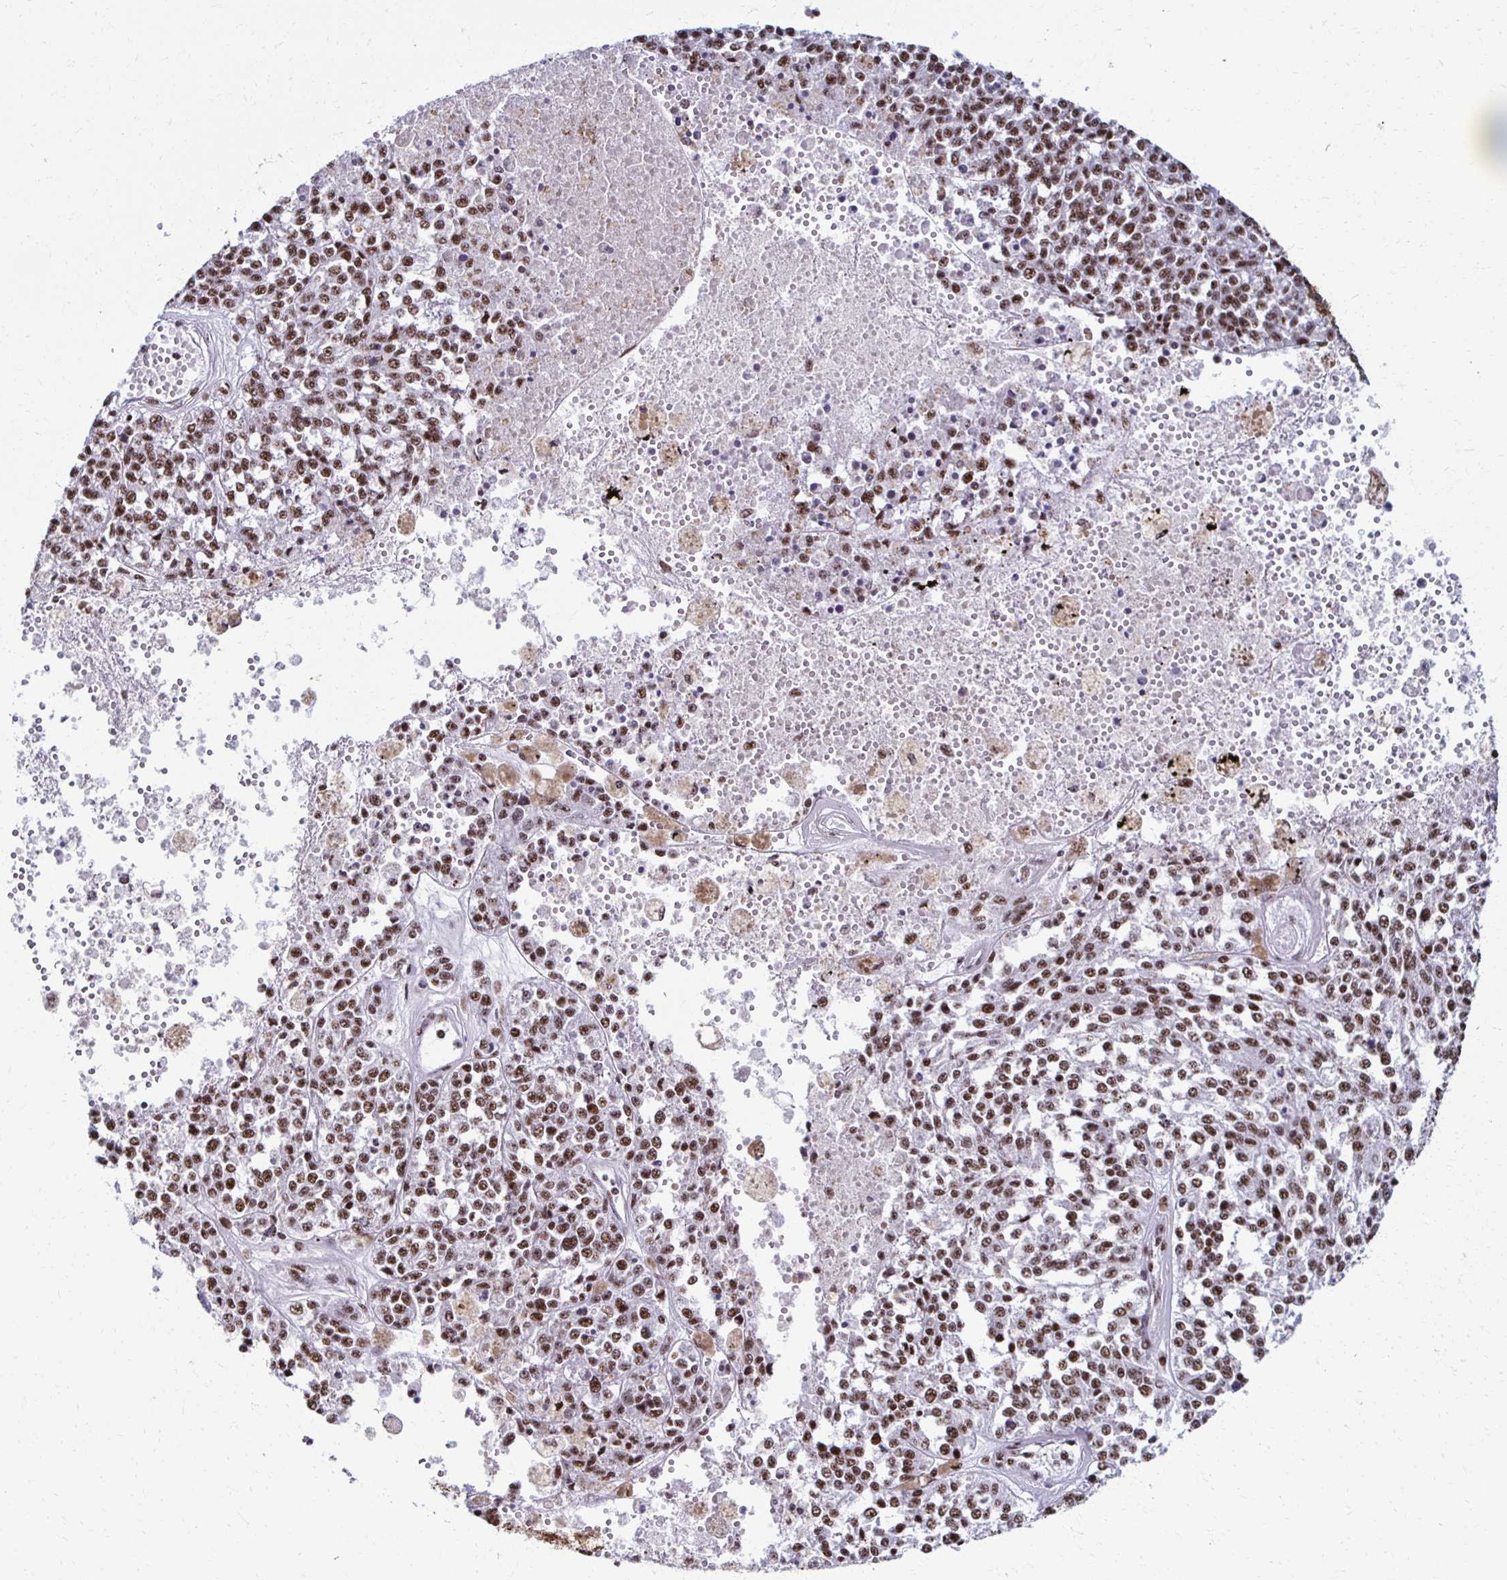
{"staining": {"intensity": "moderate", "quantity": ">75%", "location": "nuclear"}, "tissue": "melanoma", "cell_type": "Tumor cells", "image_type": "cancer", "snomed": [{"axis": "morphology", "description": "Malignant melanoma, Metastatic site"}, {"axis": "topography", "description": "Lymph node"}], "caption": "Protein analysis of malignant melanoma (metastatic site) tissue displays moderate nuclear positivity in about >75% of tumor cells.", "gene": "NONO", "patient": {"sex": "female", "age": 64}}